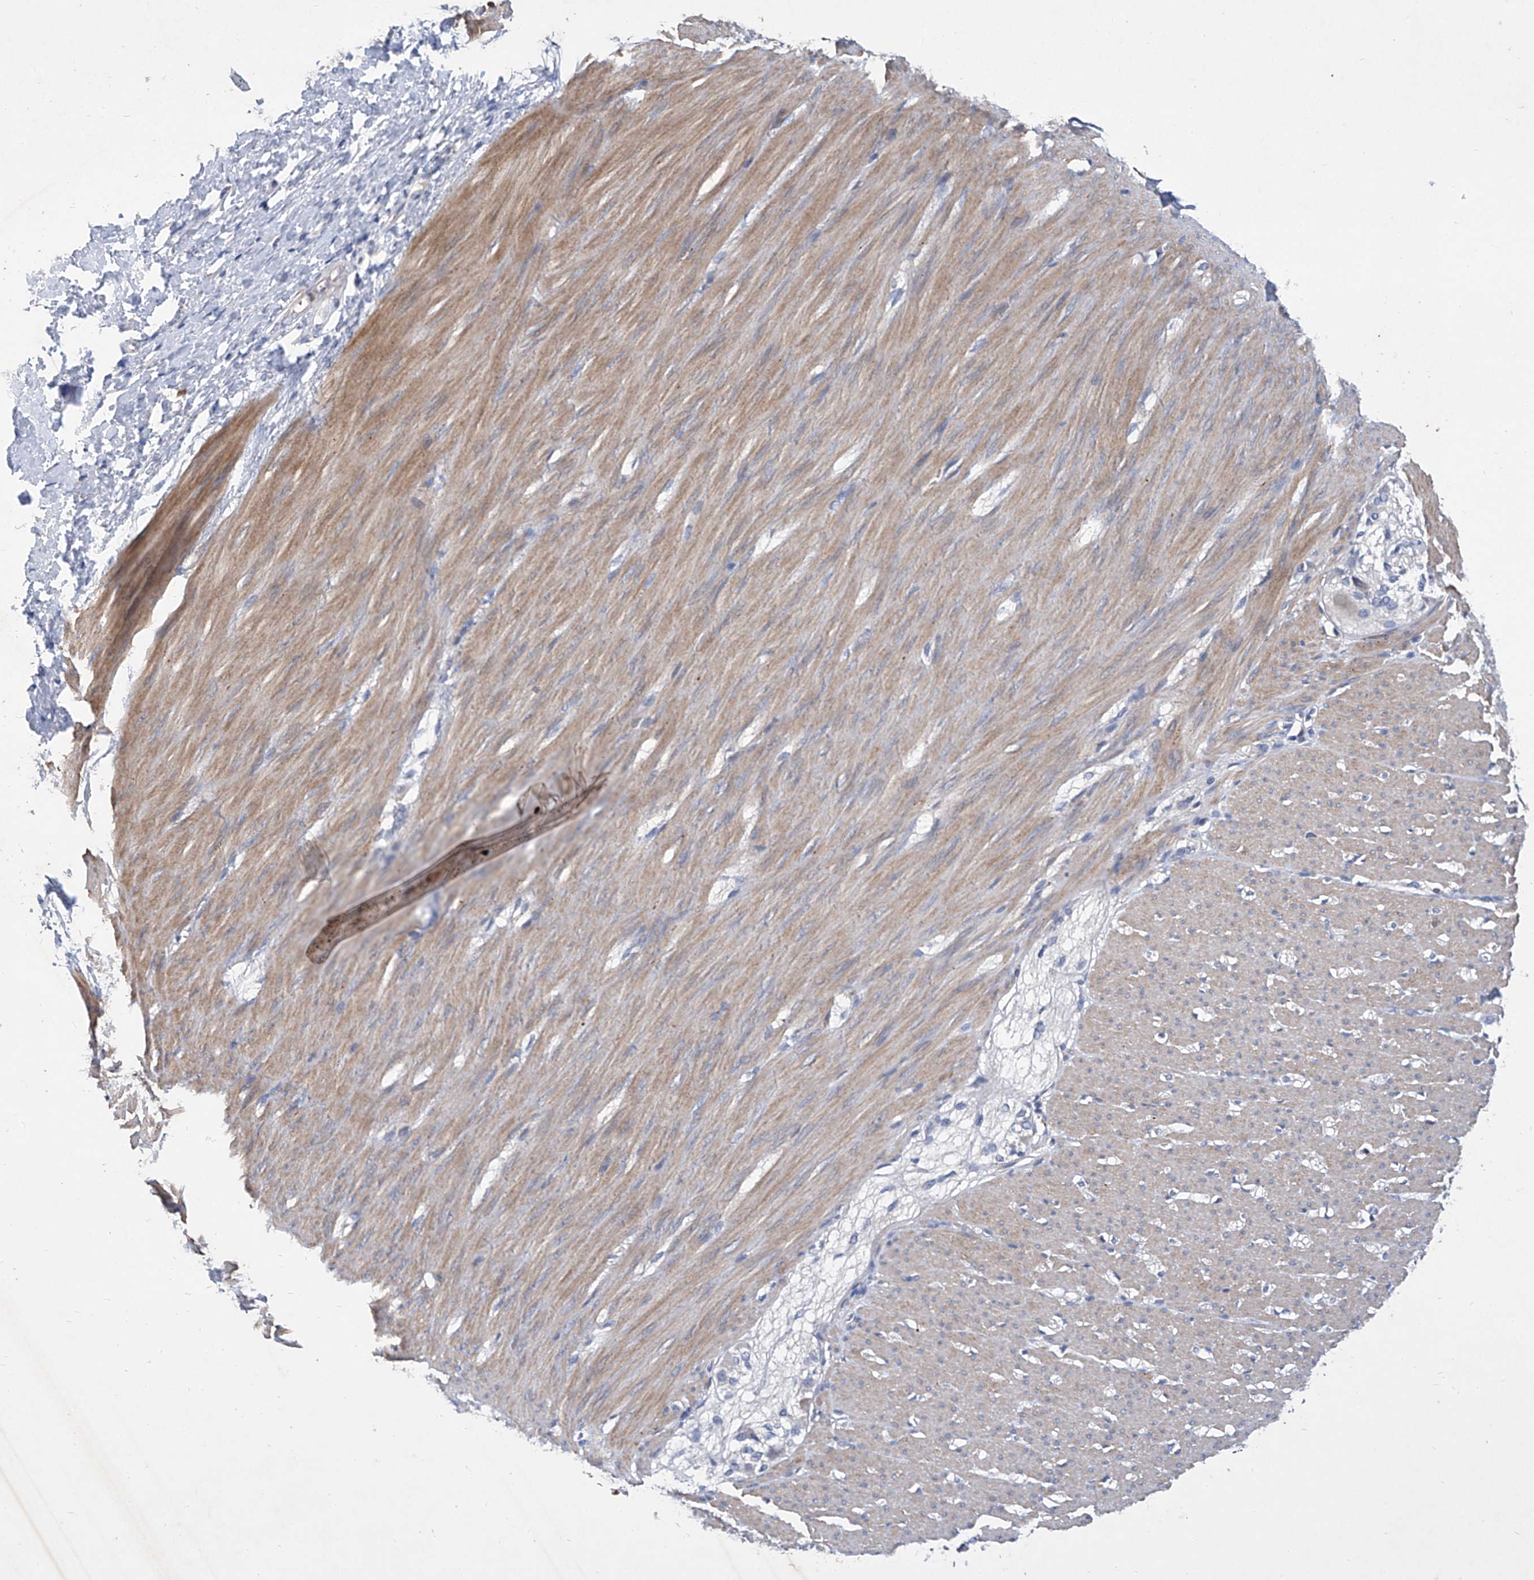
{"staining": {"intensity": "moderate", "quantity": "25%-75%", "location": "cytoplasmic/membranous"}, "tissue": "smooth muscle", "cell_type": "Smooth muscle cells", "image_type": "normal", "snomed": [{"axis": "morphology", "description": "Normal tissue, NOS"}, {"axis": "morphology", "description": "Adenocarcinoma, NOS"}, {"axis": "topography", "description": "Colon"}, {"axis": "topography", "description": "Peripheral nerve tissue"}], "caption": "Immunohistochemical staining of unremarkable smooth muscle exhibits moderate cytoplasmic/membranous protein expression in approximately 25%-75% of smooth muscle cells.", "gene": "GPT", "patient": {"sex": "male", "age": 14}}